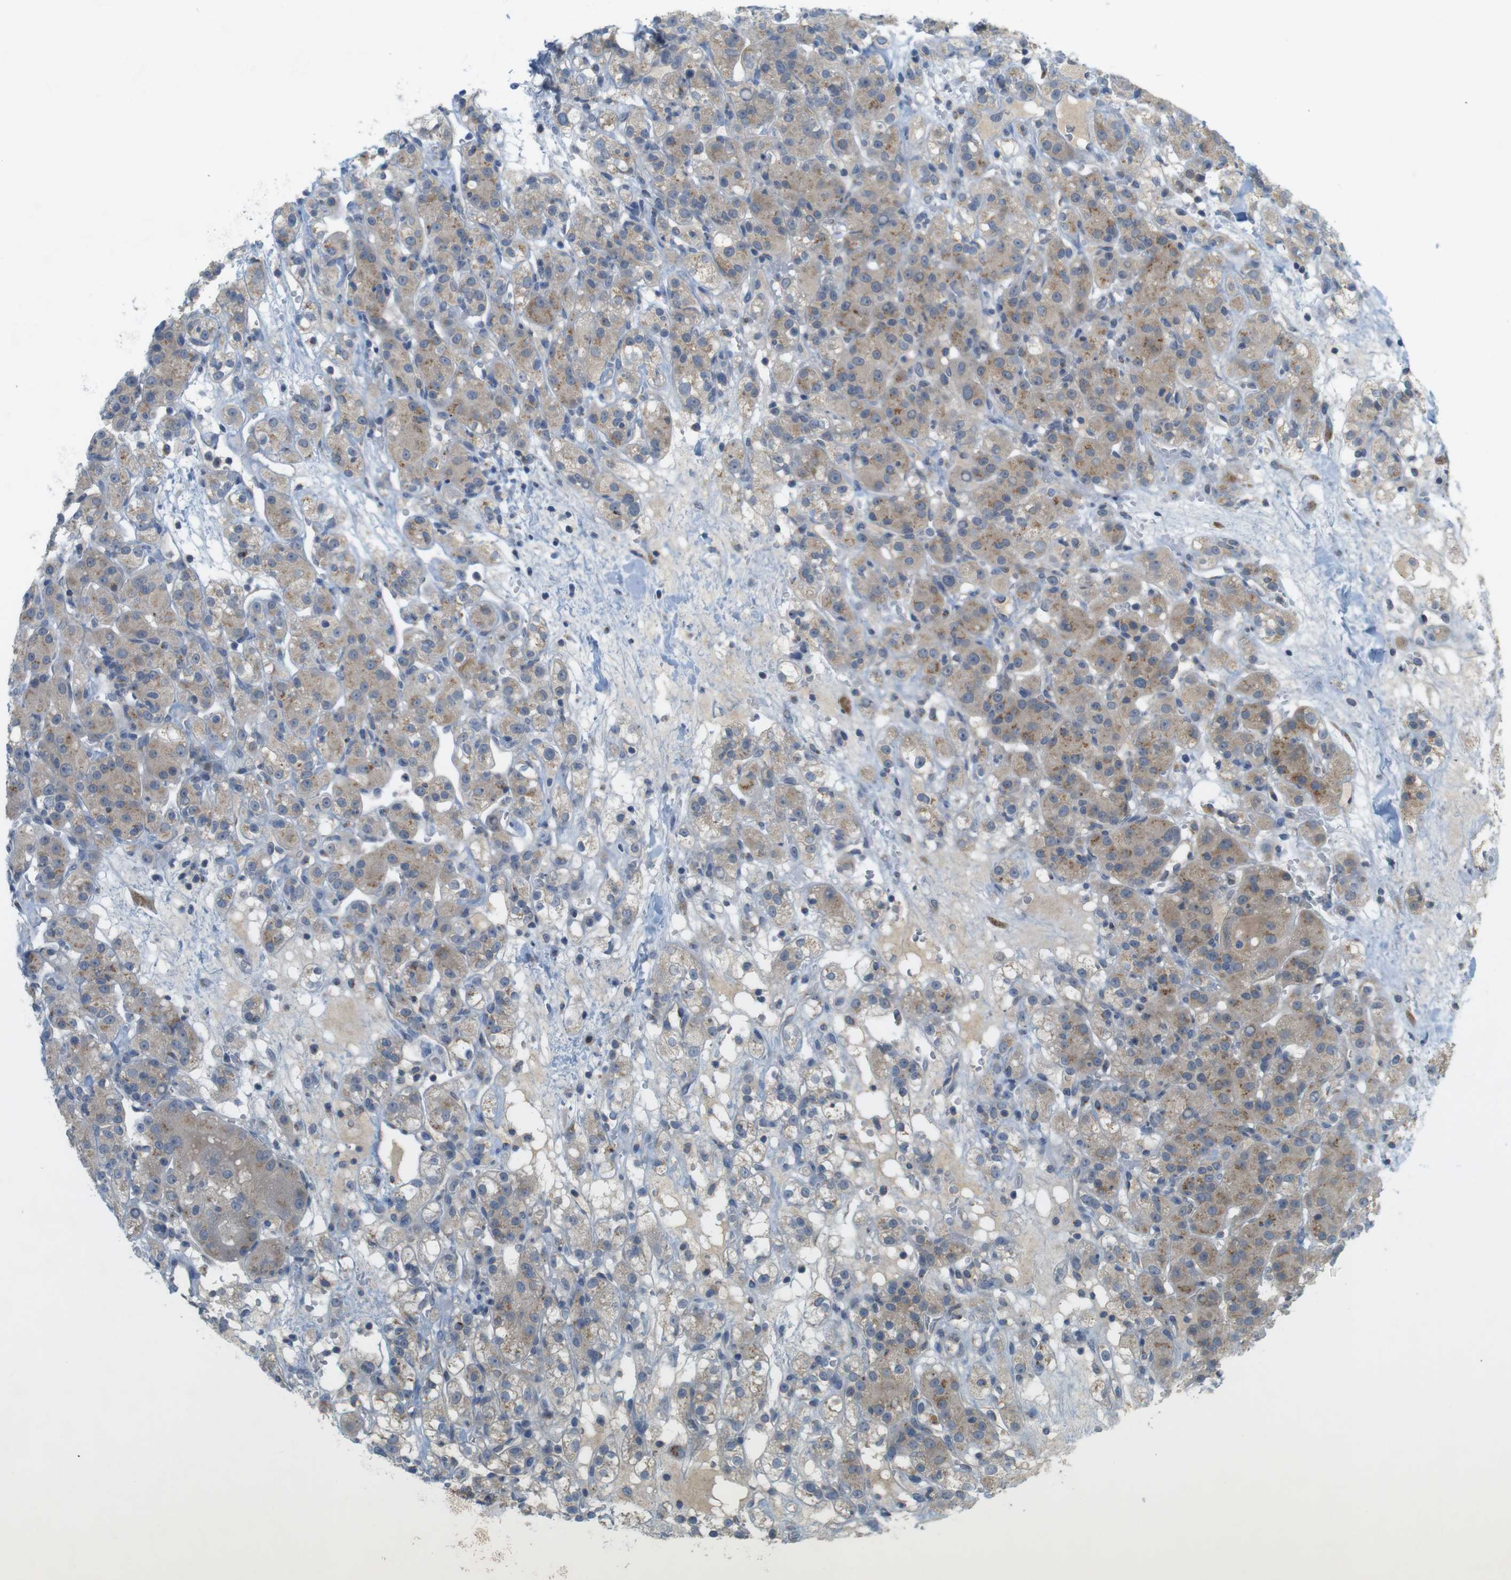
{"staining": {"intensity": "moderate", "quantity": "25%-75%", "location": "cytoplasmic/membranous"}, "tissue": "renal cancer", "cell_type": "Tumor cells", "image_type": "cancer", "snomed": [{"axis": "morphology", "description": "Normal tissue, NOS"}, {"axis": "morphology", "description": "Adenocarcinoma, NOS"}, {"axis": "topography", "description": "Kidney"}], "caption": "DAB immunohistochemical staining of renal cancer shows moderate cytoplasmic/membranous protein positivity in approximately 25%-75% of tumor cells. (DAB IHC with brightfield microscopy, high magnification).", "gene": "YIPF3", "patient": {"sex": "male", "age": 61}}